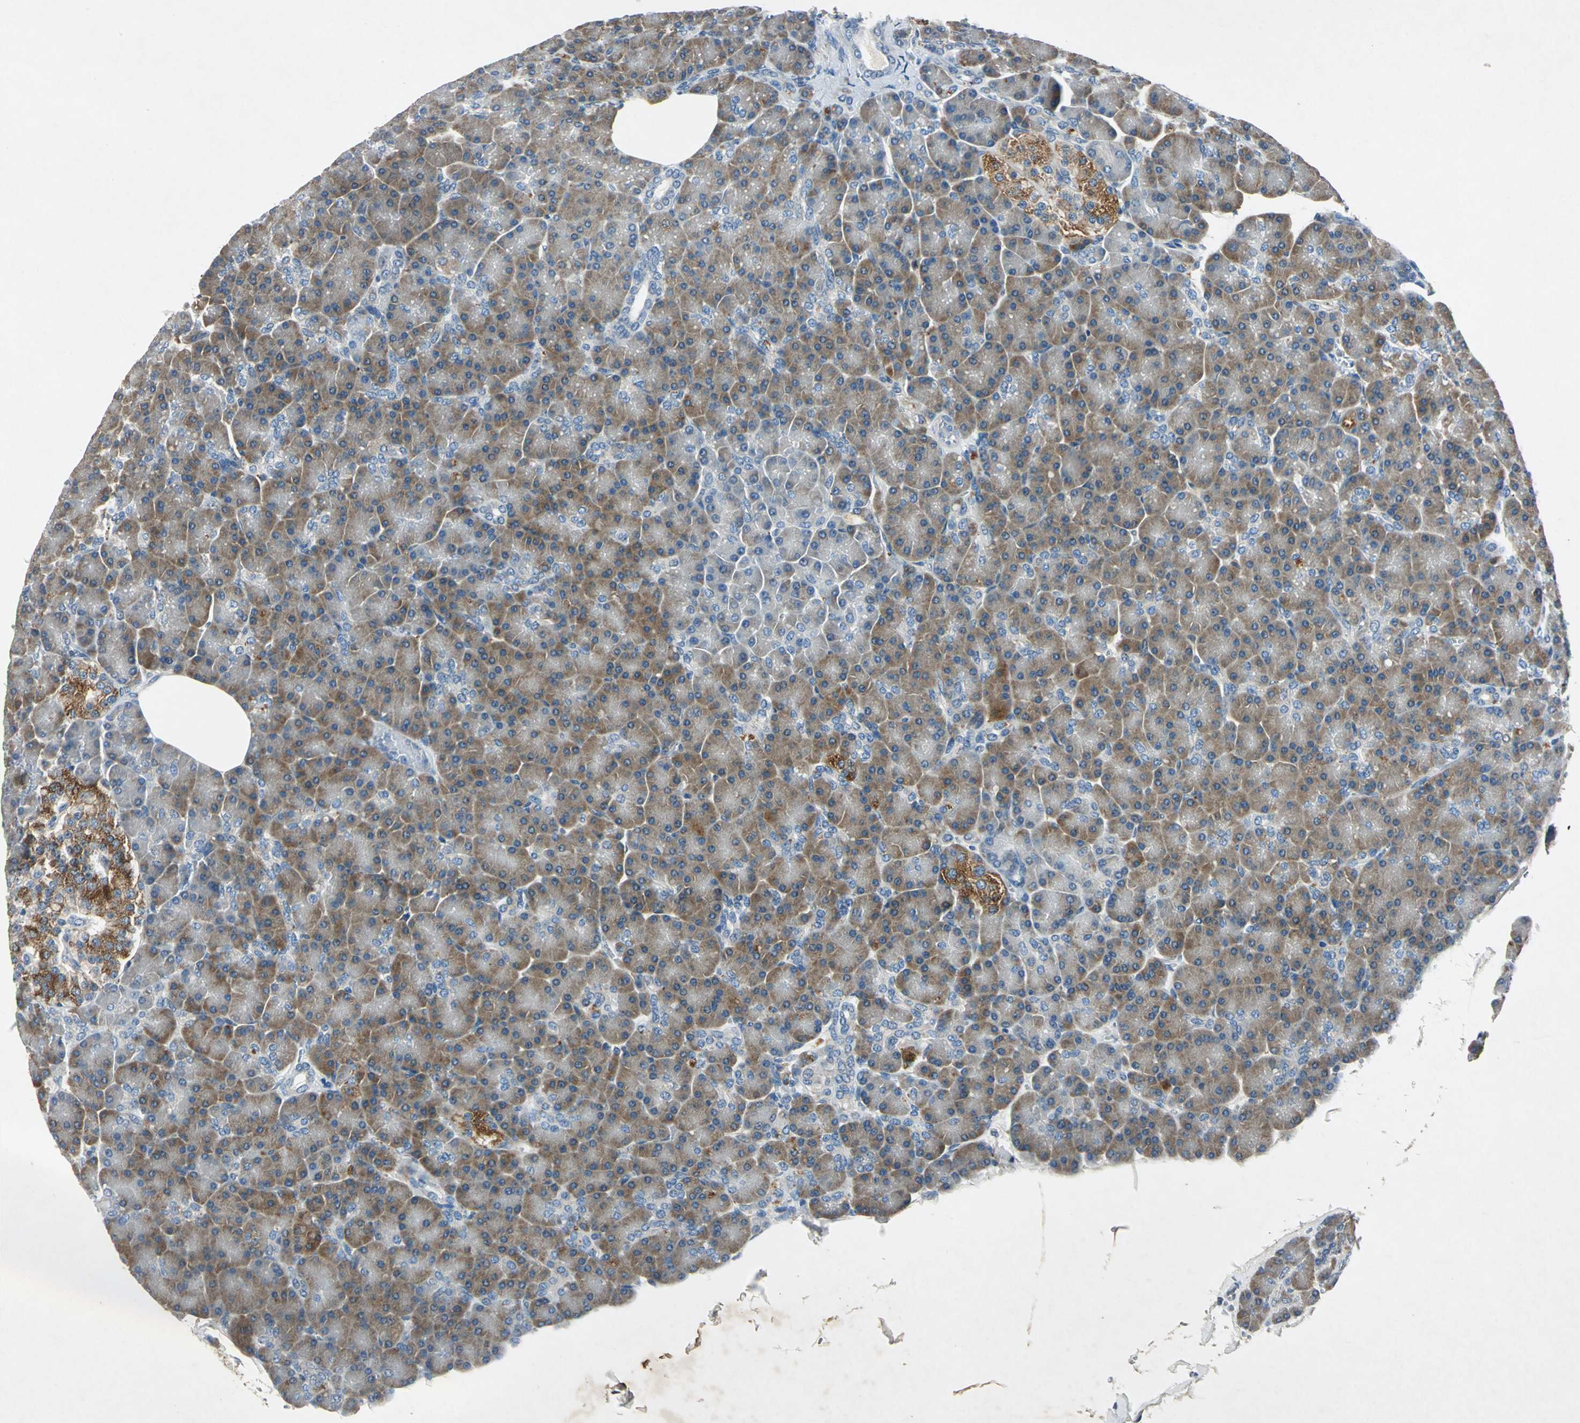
{"staining": {"intensity": "weak", "quantity": ">75%", "location": "cytoplasmic/membranous"}, "tissue": "pancreas", "cell_type": "Exocrine glandular cells", "image_type": "normal", "snomed": [{"axis": "morphology", "description": "Normal tissue, NOS"}, {"axis": "topography", "description": "Pancreas"}], "caption": "The photomicrograph shows a brown stain indicating the presence of a protein in the cytoplasmic/membranous of exocrine glandular cells in pancreas. (brown staining indicates protein expression, while blue staining denotes nuclei).", "gene": "SLC2A13", "patient": {"sex": "female", "age": 43}}